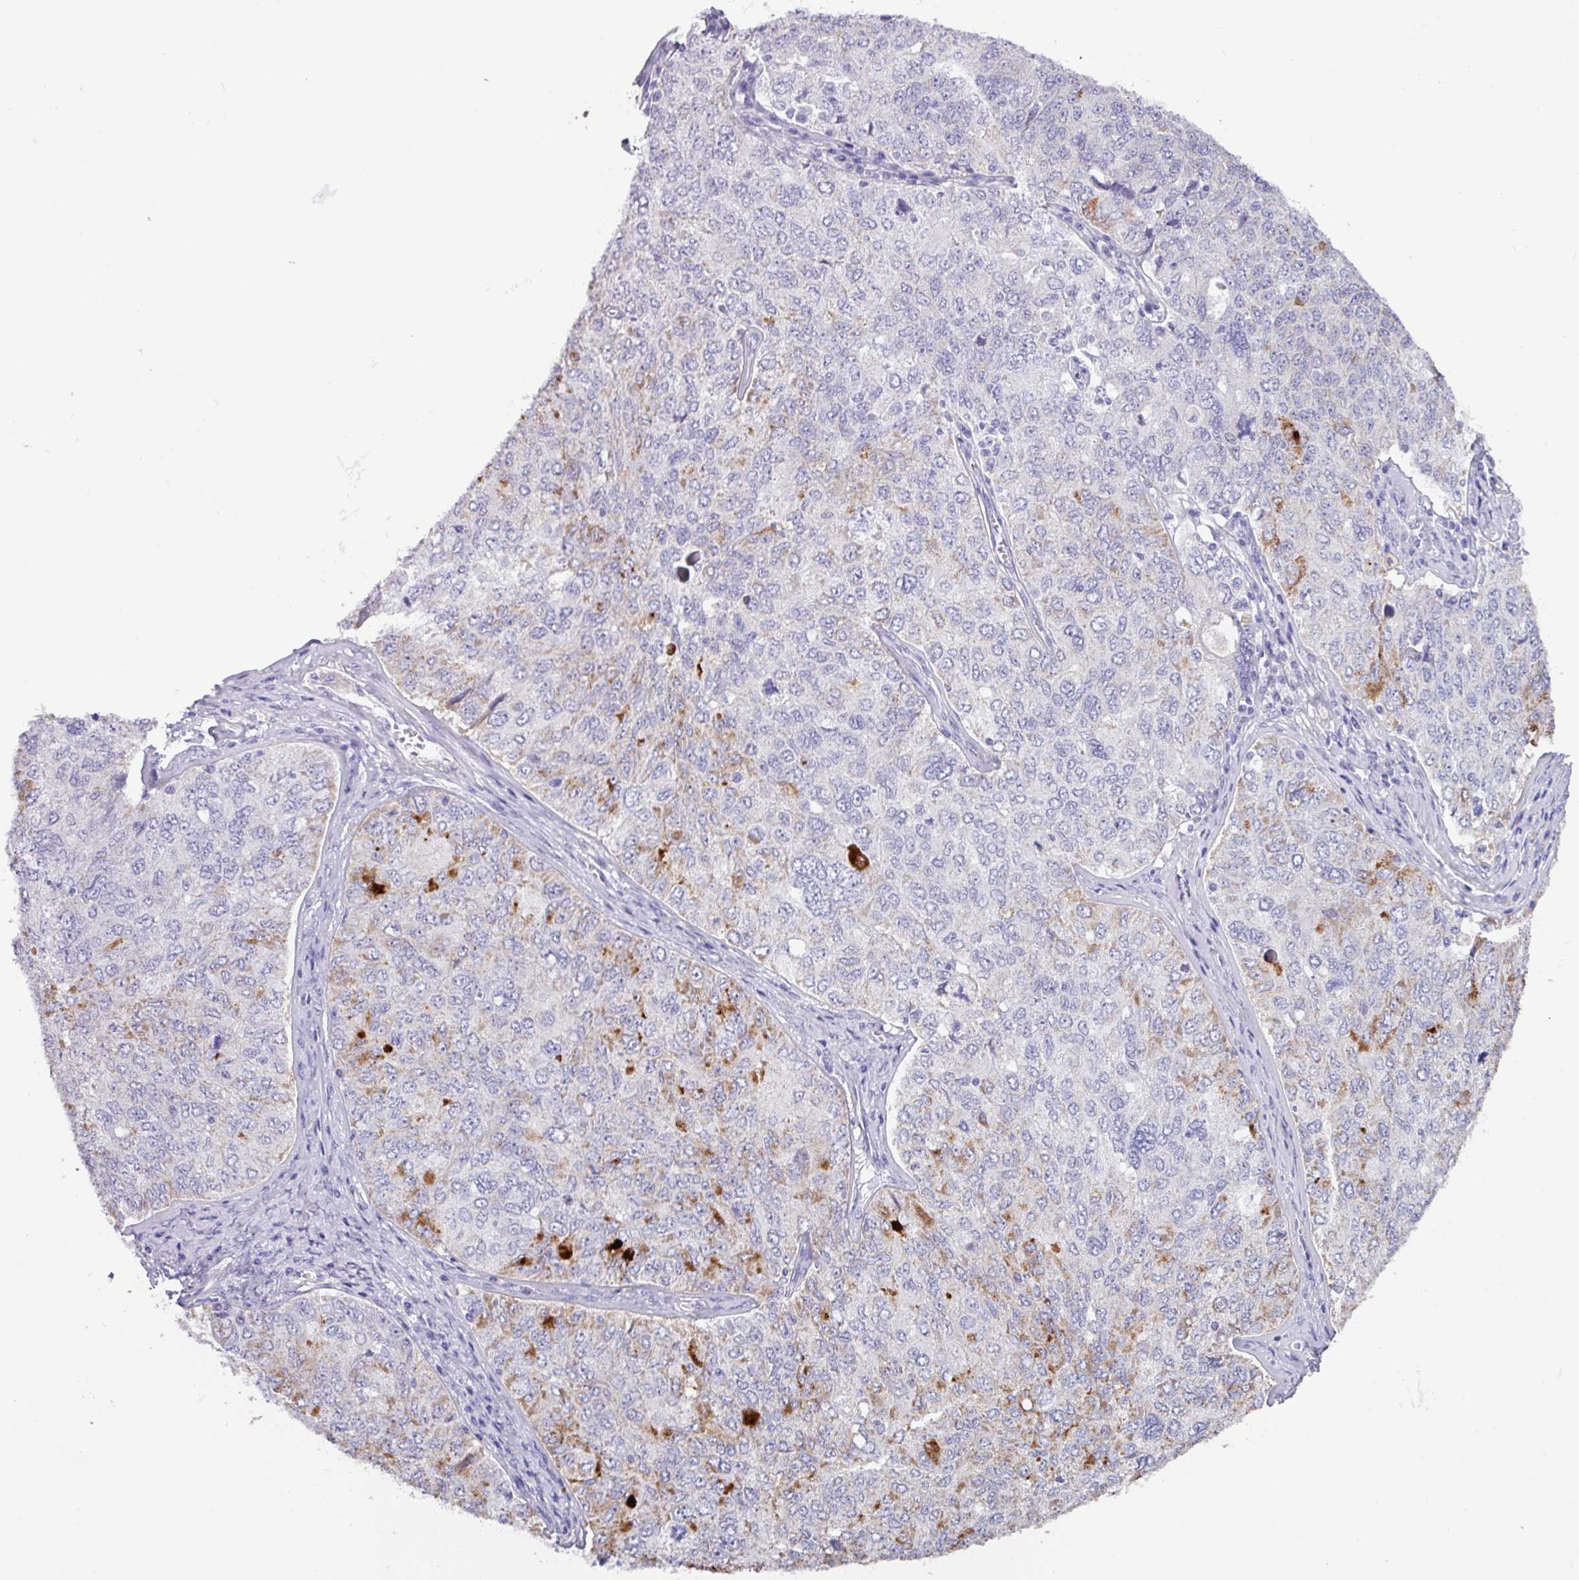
{"staining": {"intensity": "strong", "quantity": "<25%", "location": "cytoplasmic/membranous"}, "tissue": "ovarian cancer", "cell_type": "Tumor cells", "image_type": "cancer", "snomed": [{"axis": "morphology", "description": "Carcinoma, endometroid"}, {"axis": "topography", "description": "Ovary"}], "caption": "Ovarian cancer was stained to show a protein in brown. There is medium levels of strong cytoplasmic/membranous expression in about <25% of tumor cells. The staining was performed using DAB (3,3'-diaminobenzidine), with brown indicating positive protein expression. Nuclei are stained blue with hematoxylin.", "gene": "OTX1", "patient": {"sex": "female", "age": 62}}